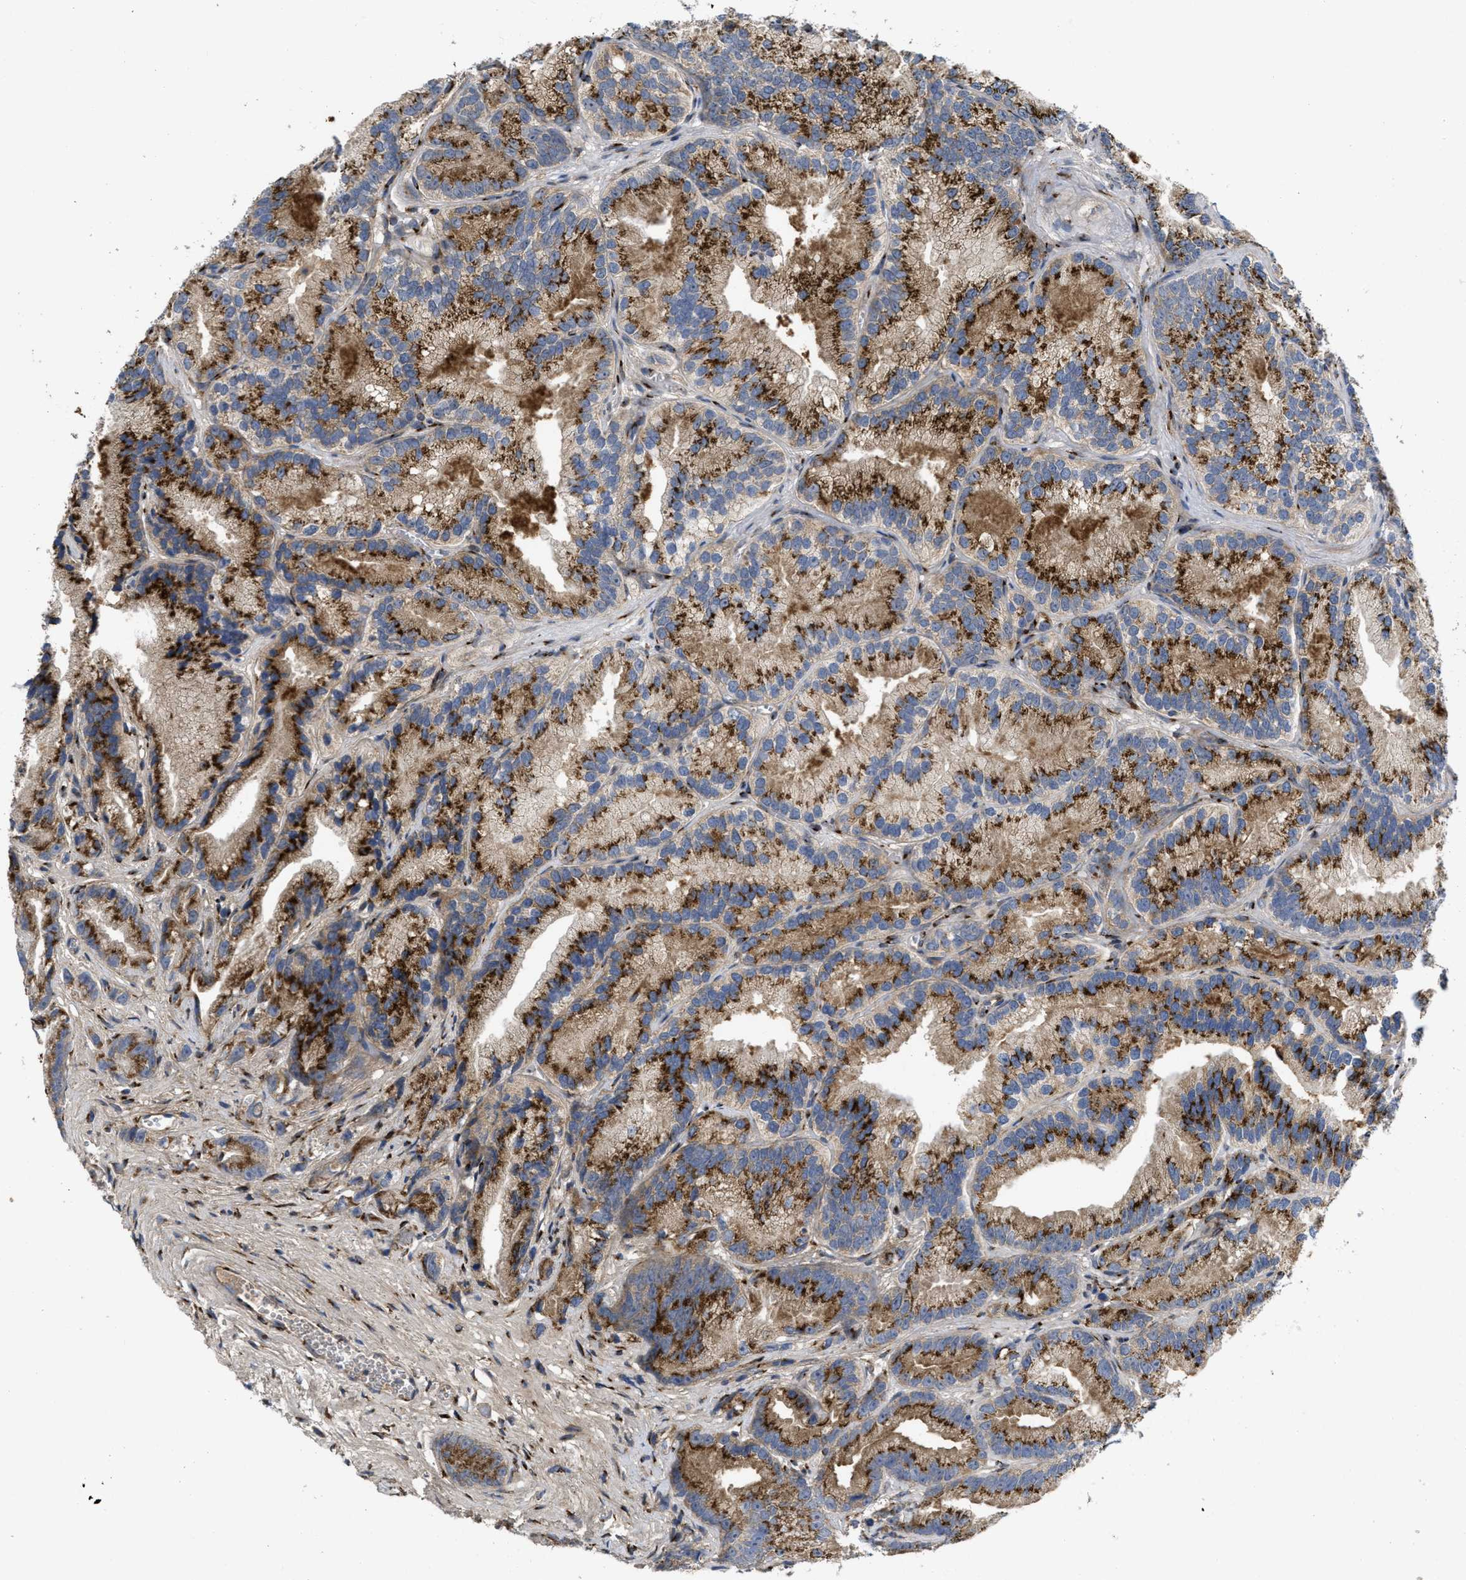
{"staining": {"intensity": "strong", "quantity": "25%-75%", "location": "cytoplasmic/membranous"}, "tissue": "prostate cancer", "cell_type": "Tumor cells", "image_type": "cancer", "snomed": [{"axis": "morphology", "description": "Adenocarcinoma, Low grade"}, {"axis": "topography", "description": "Prostate"}], "caption": "Immunohistochemistry micrograph of neoplastic tissue: low-grade adenocarcinoma (prostate) stained using IHC demonstrates high levels of strong protein expression localized specifically in the cytoplasmic/membranous of tumor cells, appearing as a cytoplasmic/membranous brown color.", "gene": "ZNF70", "patient": {"sex": "male", "age": 89}}